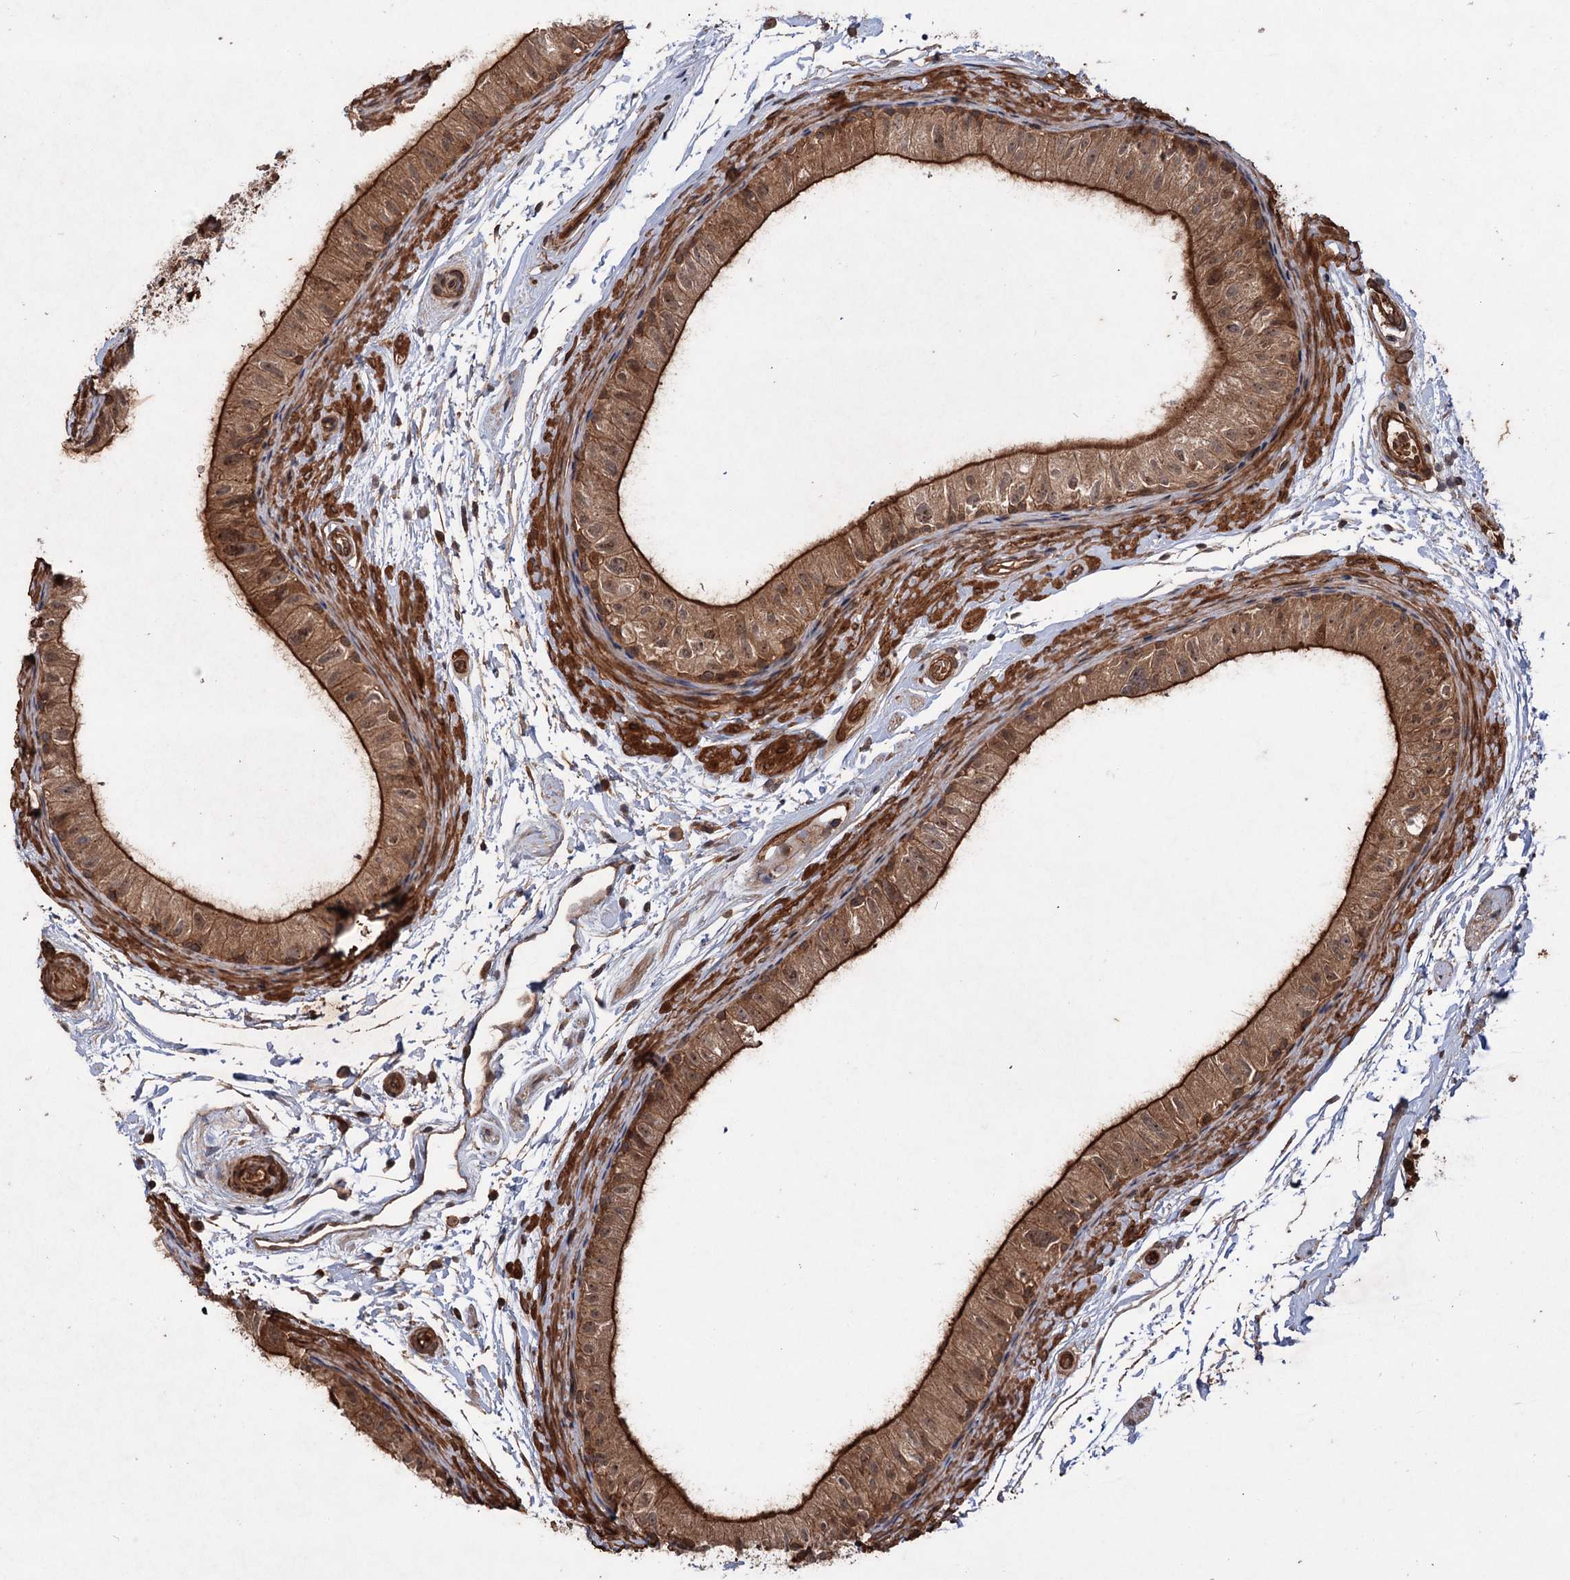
{"staining": {"intensity": "strong", "quantity": ">75%", "location": "cytoplasmic/membranous,nuclear"}, "tissue": "epididymis", "cell_type": "Glandular cells", "image_type": "normal", "snomed": [{"axis": "morphology", "description": "Normal tissue, NOS"}, {"axis": "topography", "description": "Epididymis"}], "caption": "Immunohistochemistry (DAB (3,3'-diaminobenzidine)) staining of benign human epididymis exhibits strong cytoplasmic/membranous,nuclear protein positivity in about >75% of glandular cells.", "gene": "ADK", "patient": {"sex": "male", "age": 50}}